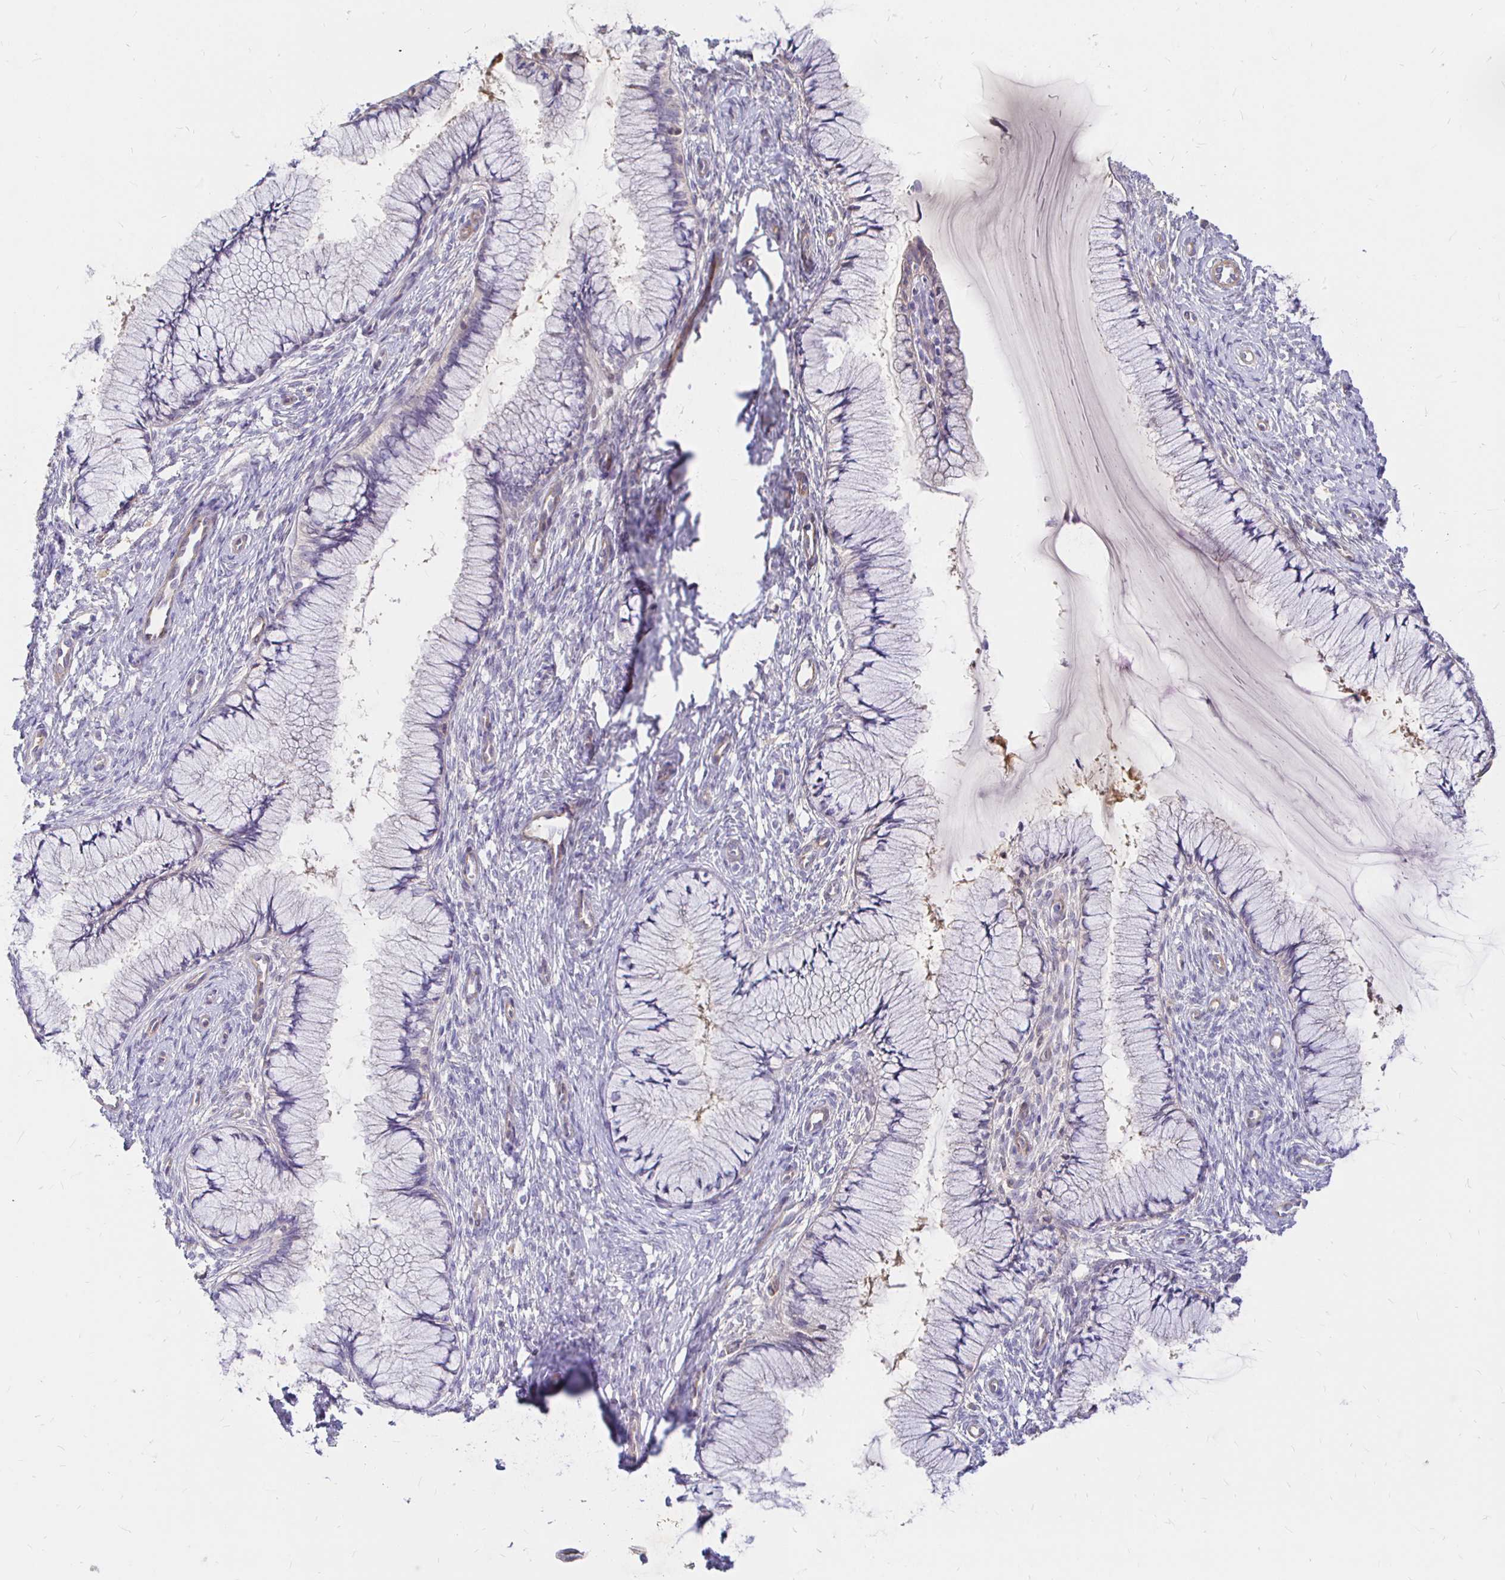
{"staining": {"intensity": "negative", "quantity": "none", "location": "none"}, "tissue": "cervix", "cell_type": "Glandular cells", "image_type": "normal", "snomed": [{"axis": "morphology", "description": "Normal tissue, NOS"}, {"axis": "topography", "description": "Cervix"}], "caption": "This is an immunohistochemistry photomicrograph of benign human cervix. There is no positivity in glandular cells.", "gene": "PALM2AKAP2", "patient": {"sex": "female", "age": 37}}